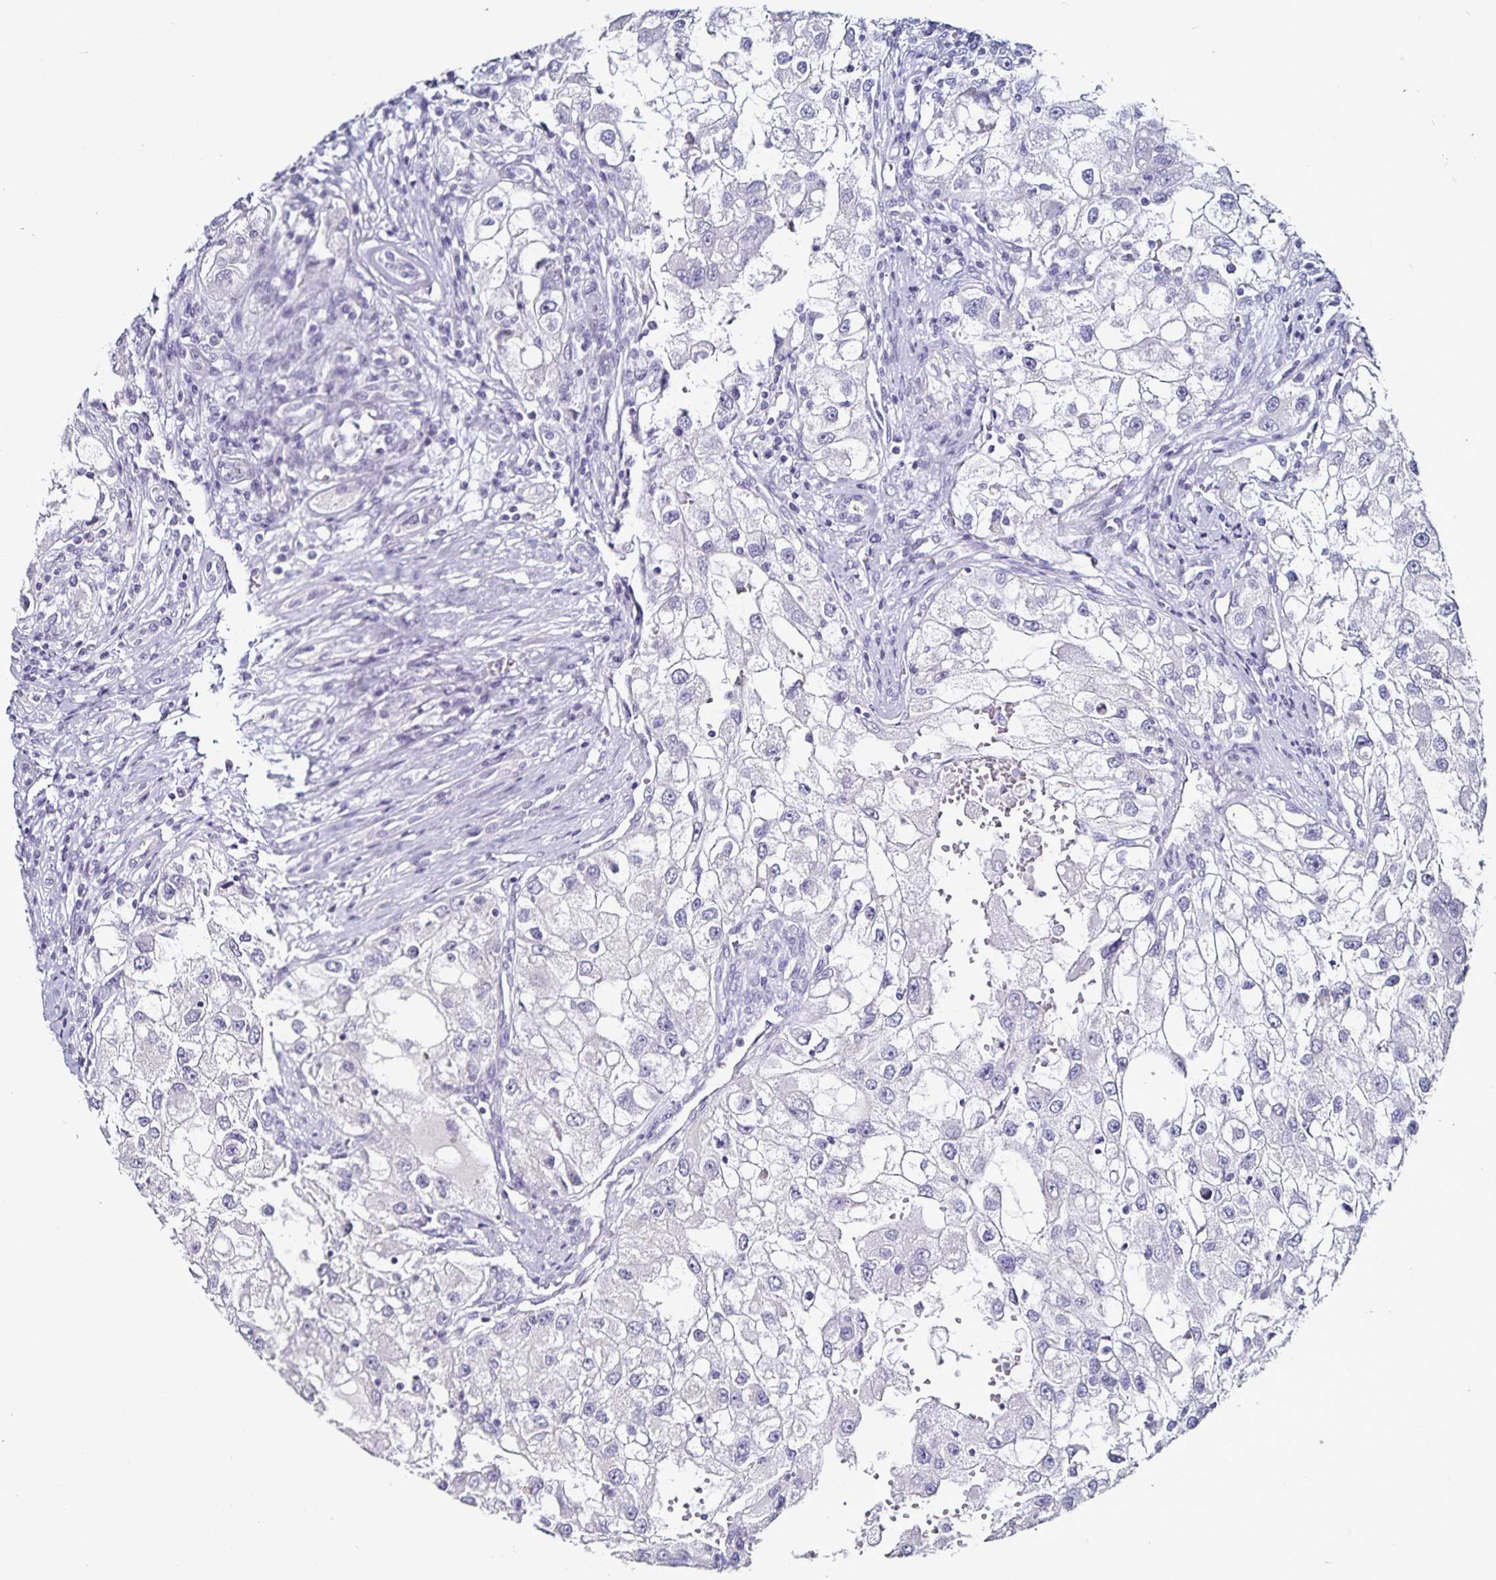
{"staining": {"intensity": "negative", "quantity": "none", "location": "none"}, "tissue": "renal cancer", "cell_type": "Tumor cells", "image_type": "cancer", "snomed": [{"axis": "morphology", "description": "Adenocarcinoma, NOS"}, {"axis": "topography", "description": "Kidney"}], "caption": "This is an immunohistochemistry (IHC) micrograph of human renal adenocarcinoma. There is no expression in tumor cells.", "gene": "TSPAN7", "patient": {"sex": "male", "age": 63}}